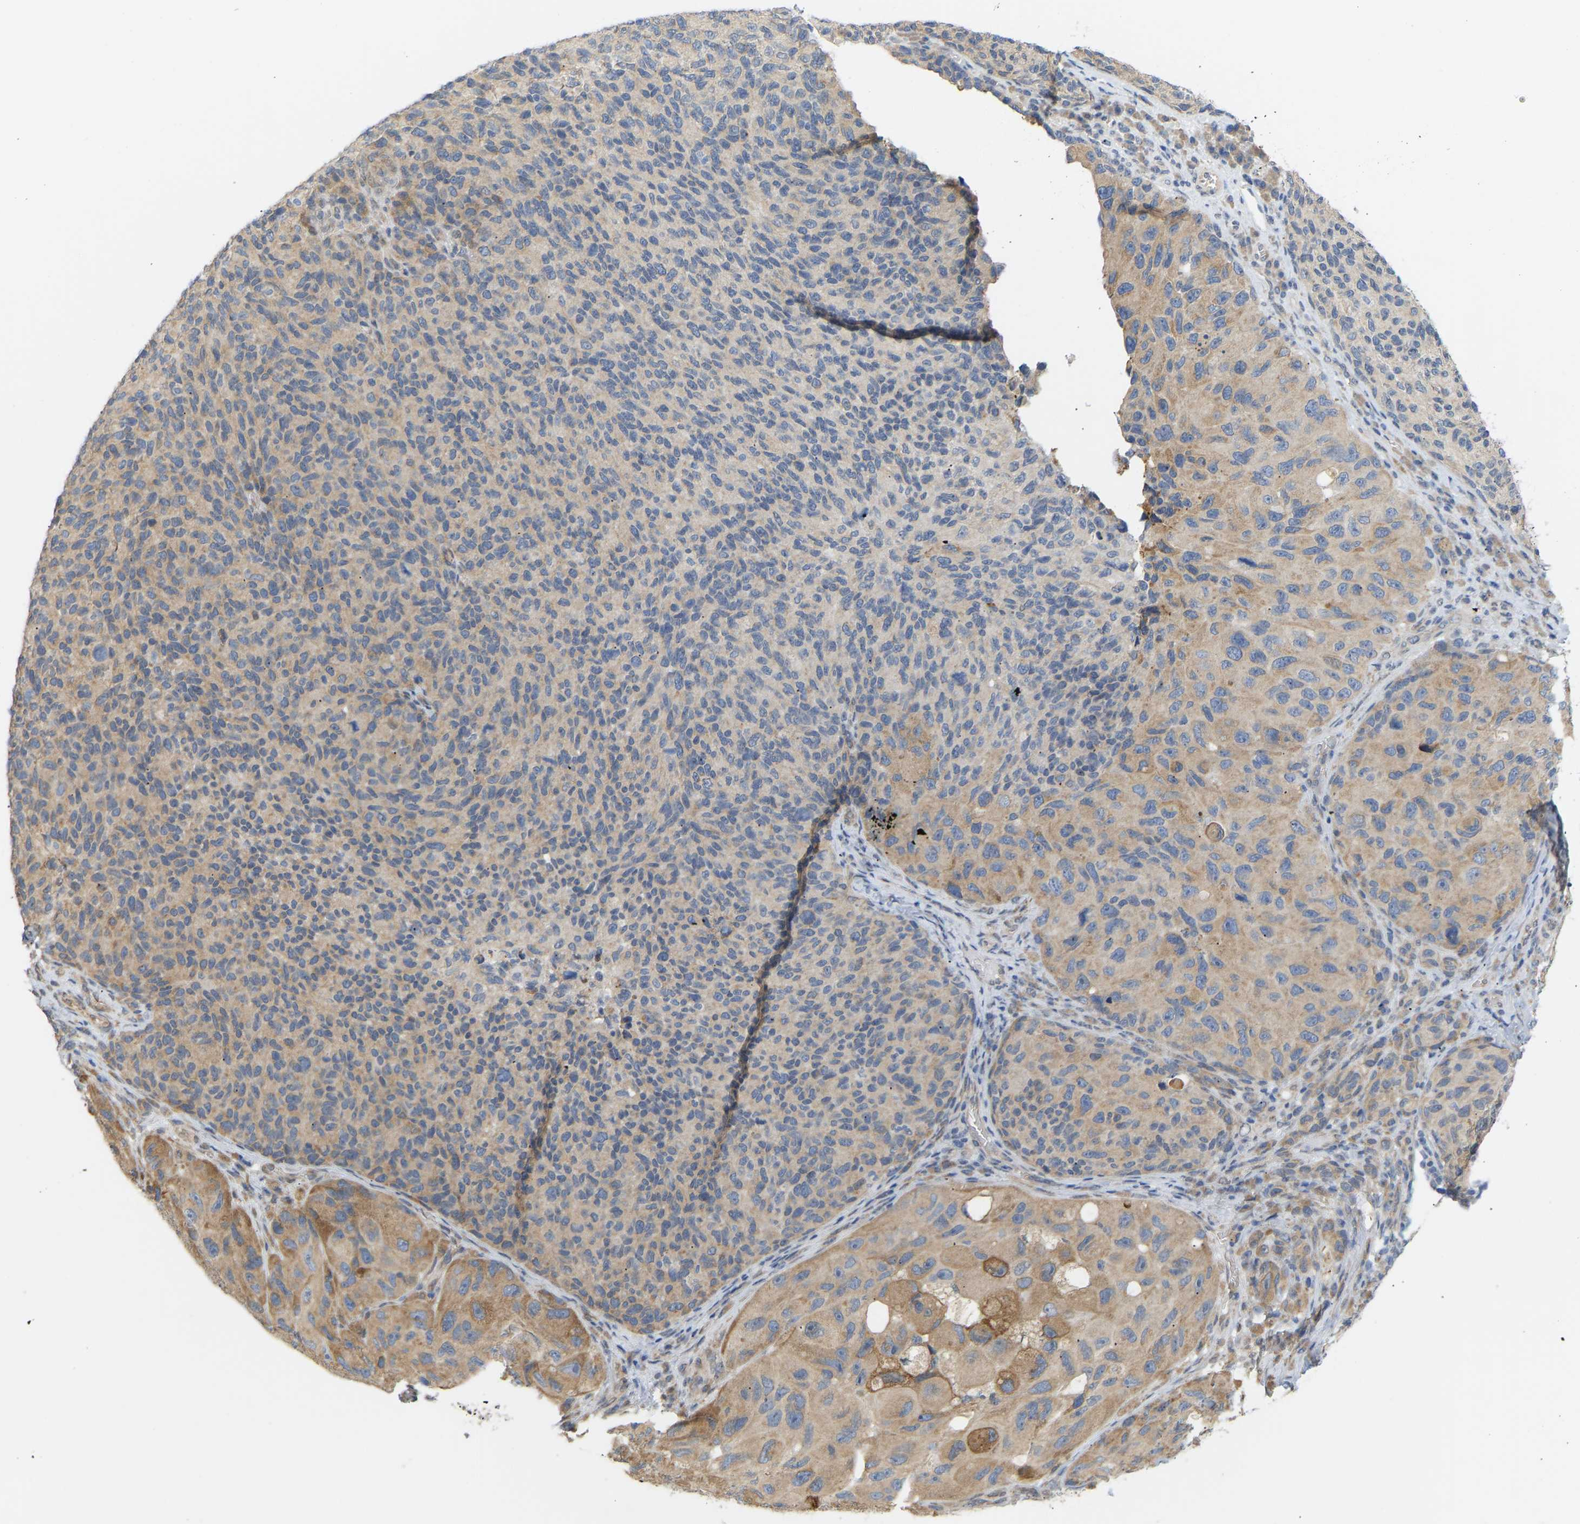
{"staining": {"intensity": "moderate", "quantity": "25%-75%", "location": "cytoplasmic/membranous"}, "tissue": "melanoma", "cell_type": "Tumor cells", "image_type": "cancer", "snomed": [{"axis": "morphology", "description": "Malignant melanoma, NOS"}, {"axis": "topography", "description": "Skin"}], "caption": "Immunohistochemical staining of malignant melanoma shows moderate cytoplasmic/membranous protein positivity in about 25%-75% of tumor cells.", "gene": "BEND3", "patient": {"sex": "female", "age": 73}}